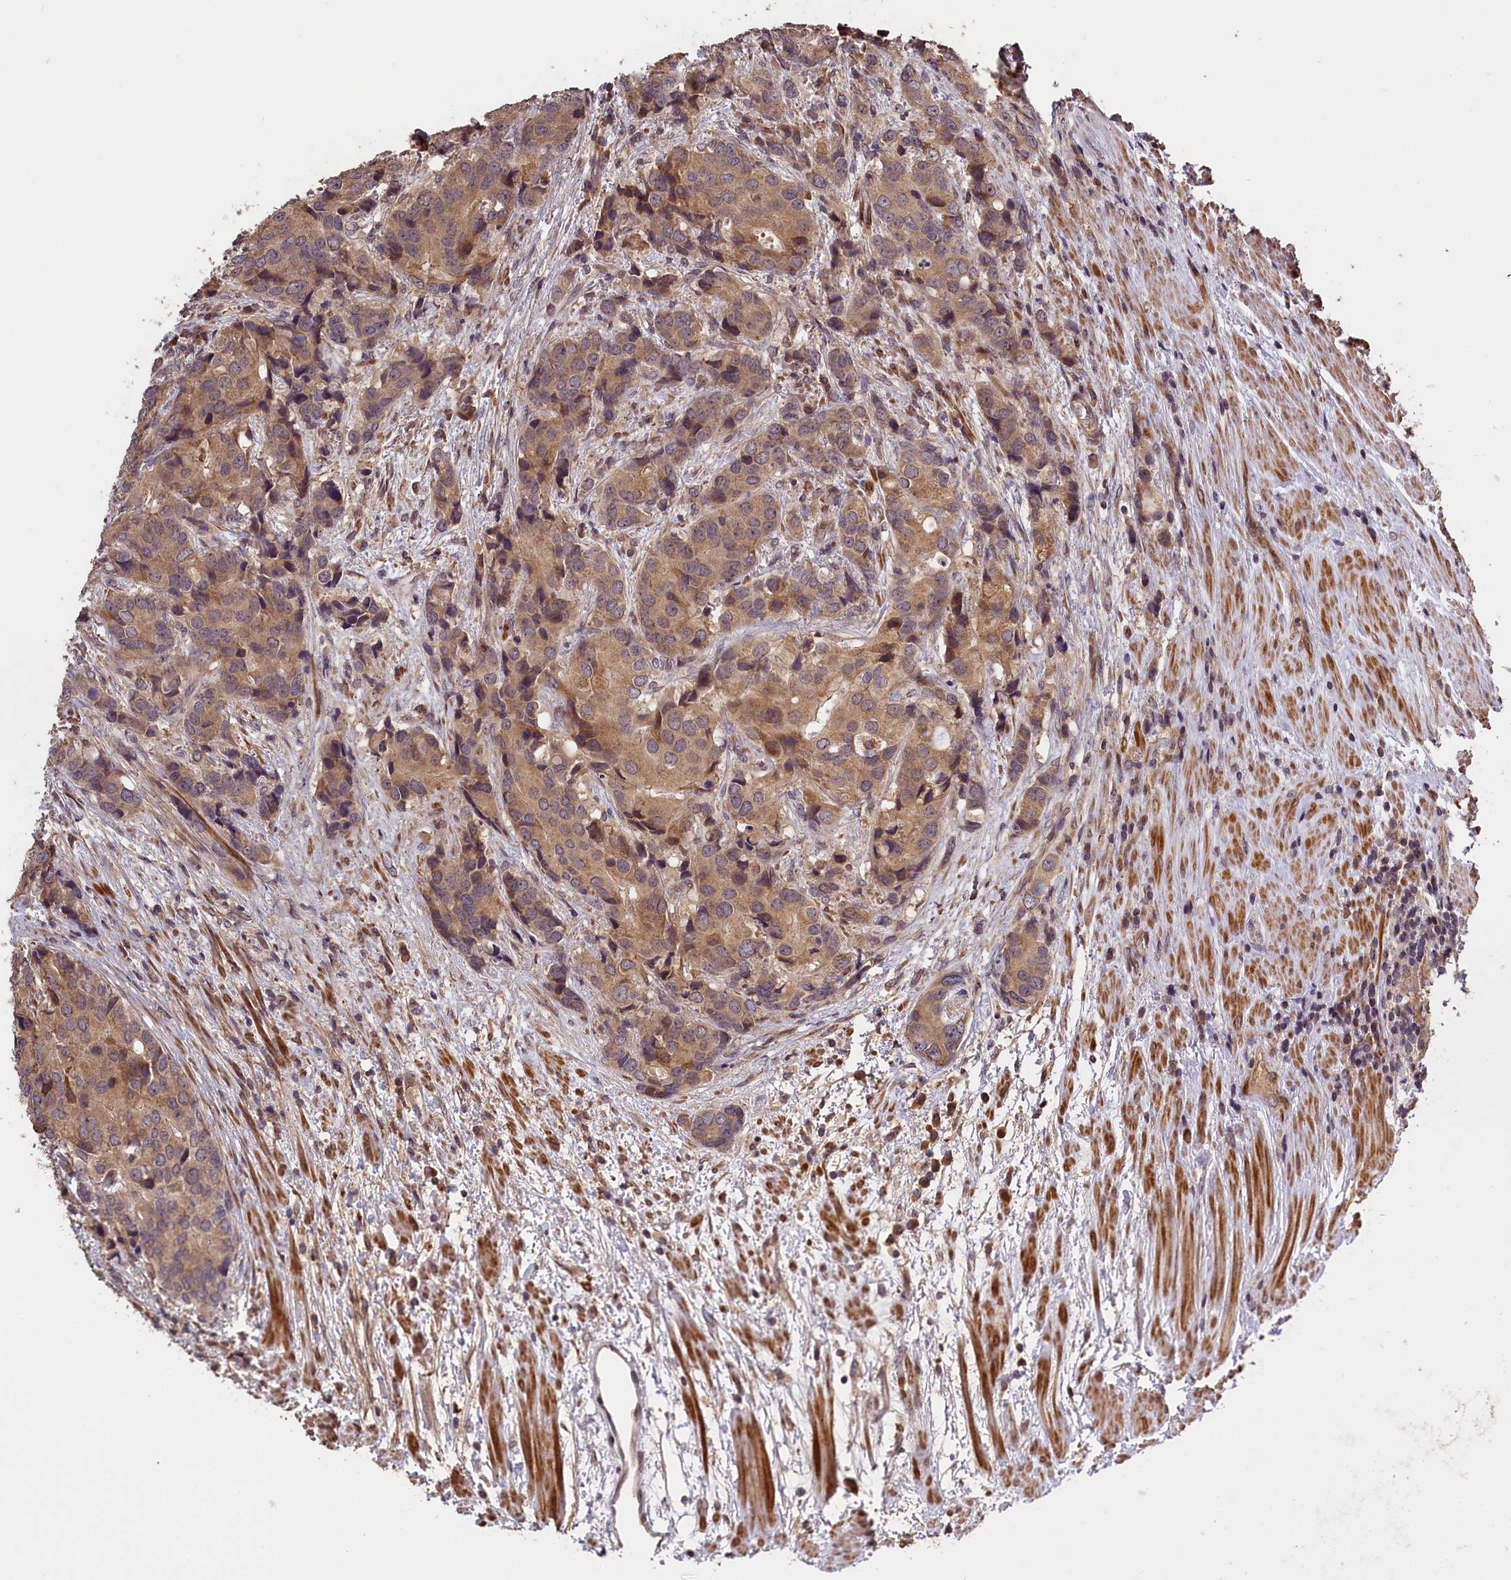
{"staining": {"intensity": "moderate", "quantity": "25%-75%", "location": "cytoplasmic/membranous"}, "tissue": "prostate cancer", "cell_type": "Tumor cells", "image_type": "cancer", "snomed": [{"axis": "morphology", "description": "Adenocarcinoma, High grade"}, {"axis": "topography", "description": "Prostate"}], "caption": "The histopathology image displays immunohistochemical staining of prostate cancer (adenocarcinoma (high-grade)). There is moderate cytoplasmic/membranous positivity is identified in about 25%-75% of tumor cells. (Brightfield microscopy of DAB IHC at high magnification).", "gene": "DNAJB9", "patient": {"sex": "male", "age": 62}}